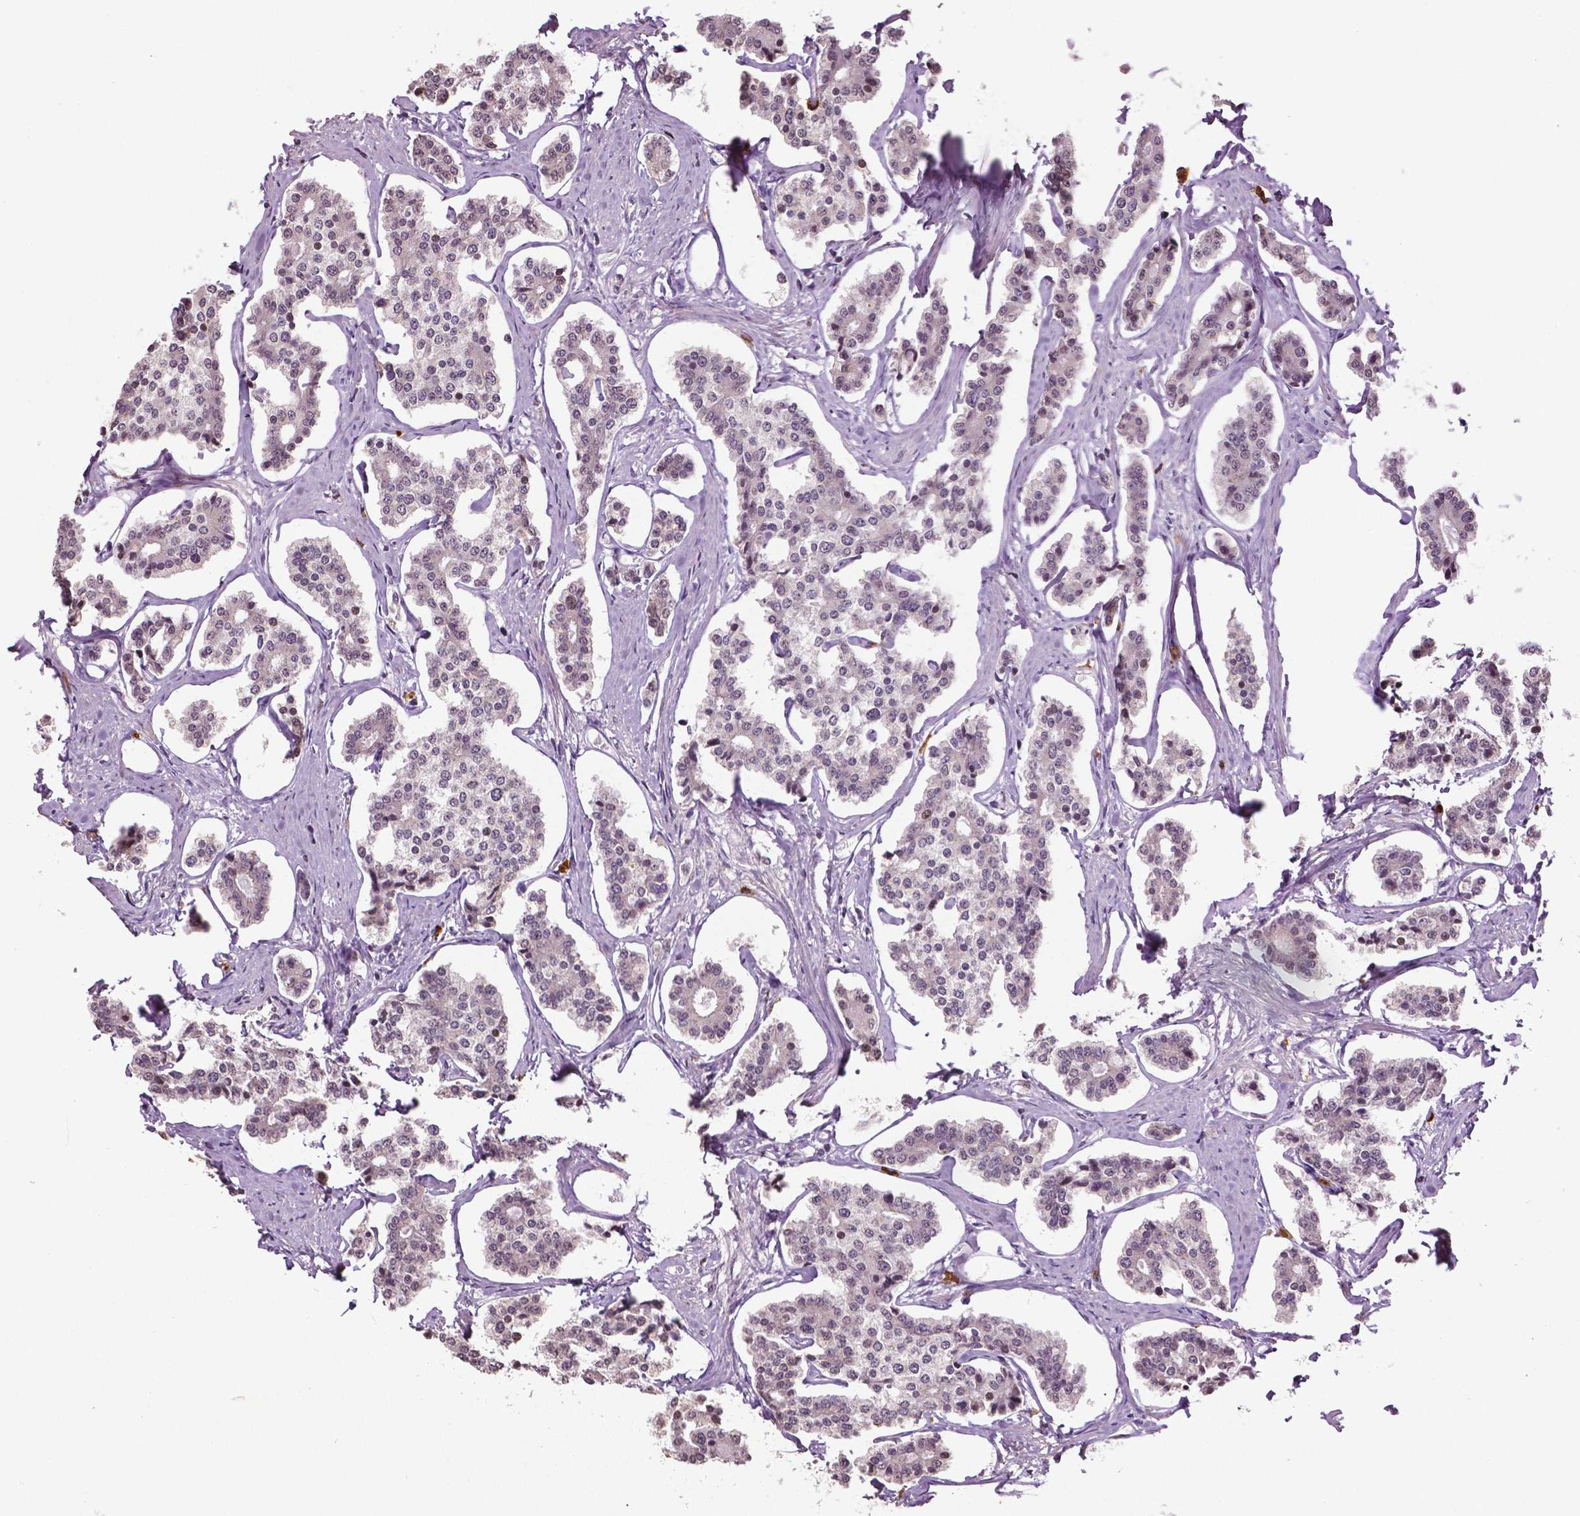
{"staining": {"intensity": "weak", "quantity": "<25%", "location": "nuclear"}, "tissue": "carcinoid", "cell_type": "Tumor cells", "image_type": "cancer", "snomed": [{"axis": "morphology", "description": "Carcinoid, malignant, NOS"}, {"axis": "topography", "description": "Small intestine"}], "caption": "This is an immunohistochemistry (IHC) photomicrograph of carcinoid. There is no staining in tumor cells.", "gene": "DLX5", "patient": {"sex": "female", "age": 65}}